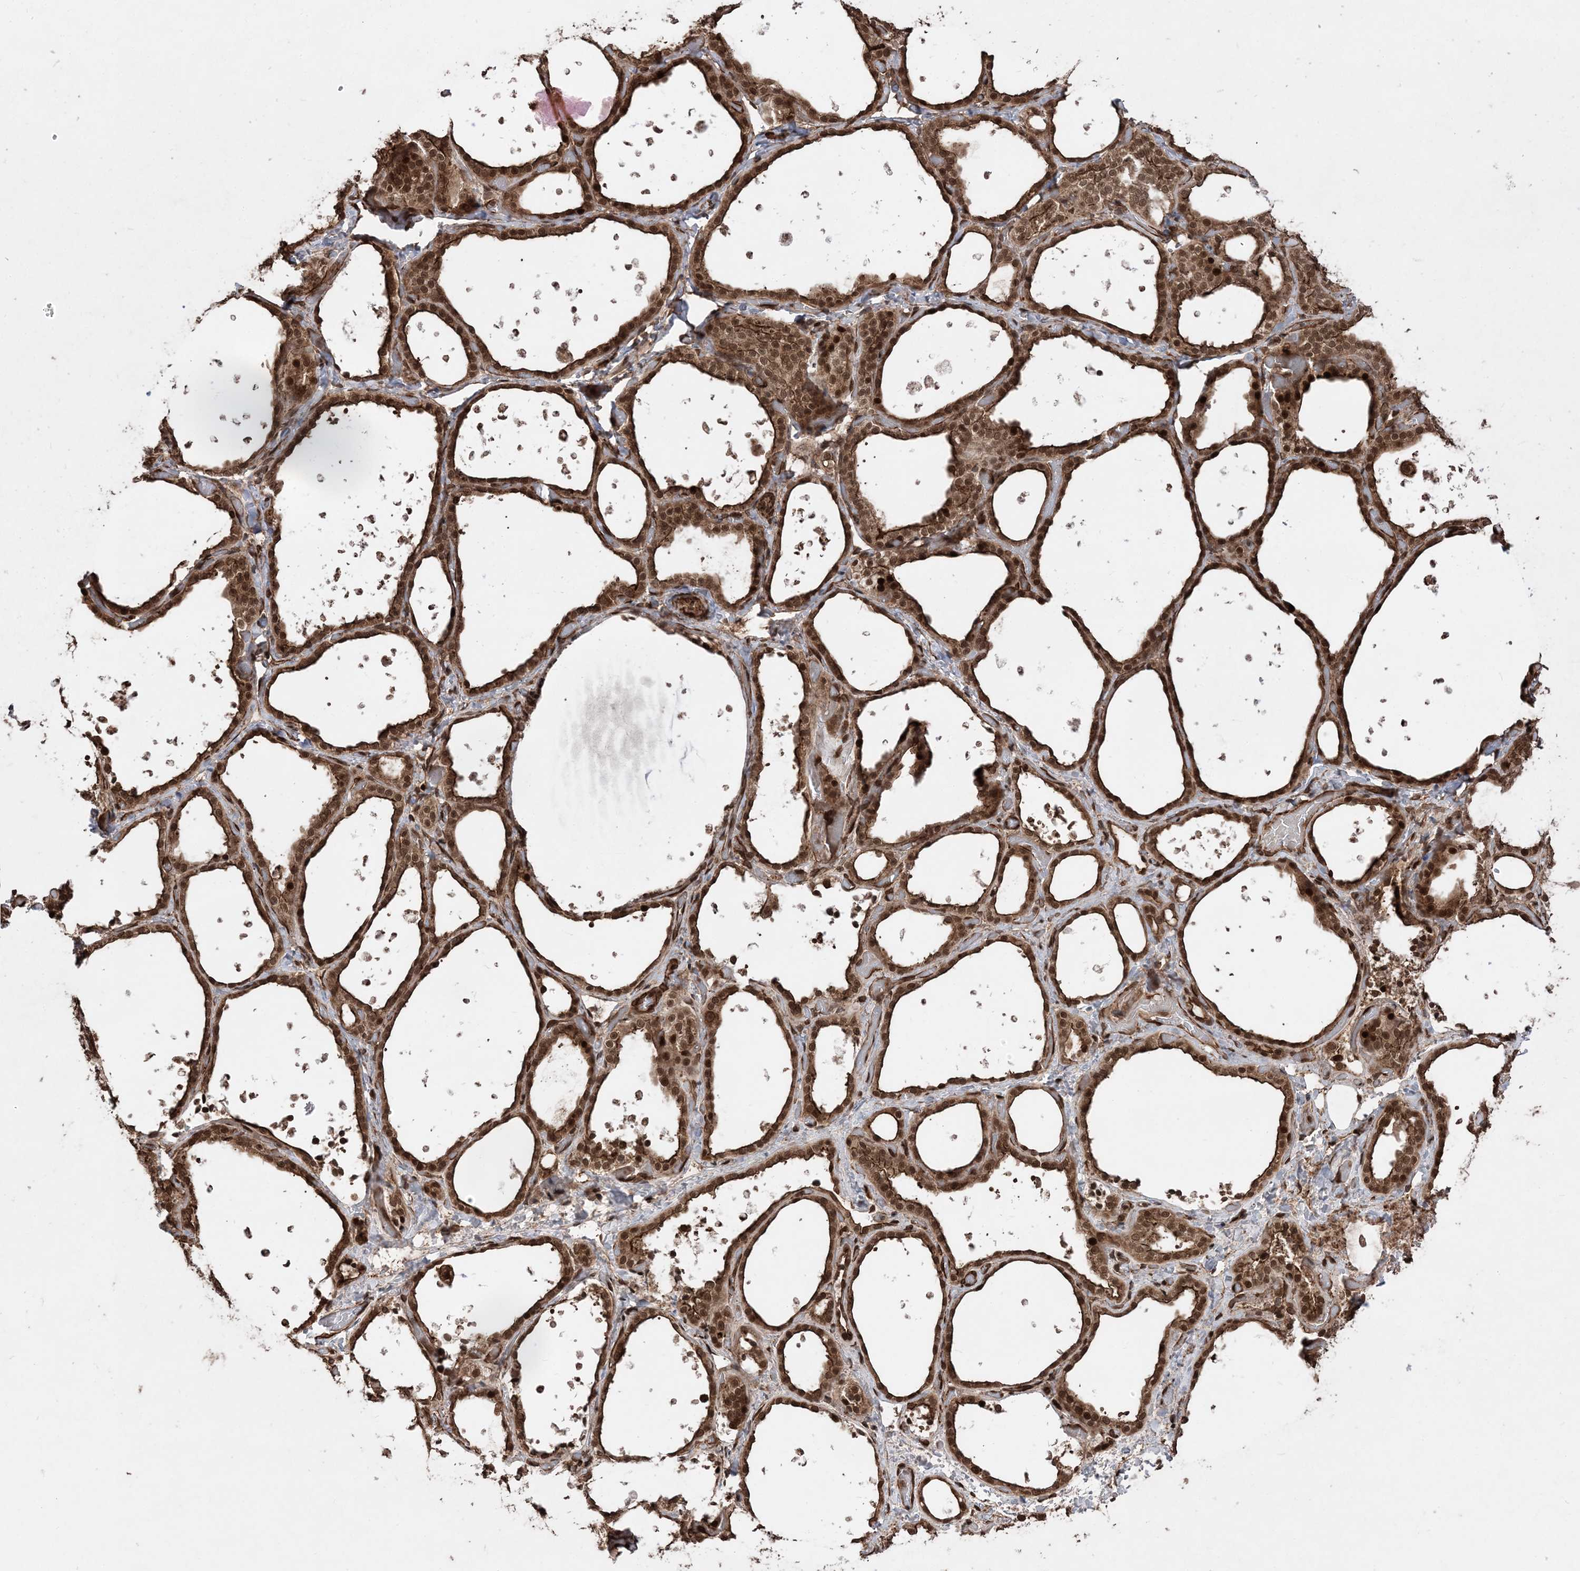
{"staining": {"intensity": "strong", "quantity": ">75%", "location": "cytoplasmic/membranous,nuclear"}, "tissue": "thyroid gland", "cell_type": "Glandular cells", "image_type": "normal", "snomed": [{"axis": "morphology", "description": "Normal tissue, NOS"}, {"axis": "topography", "description": "Thyroid gland"}], "caption": "This photomicrograph displays IHC staining of unremarkable human thyroid gland, with high strong cytoplasmic/membranous,nuclear positivity in approximately >75% of glandular cells.", "gene": "ETAA1", "patient": {"sex": "female", "age": 44}}